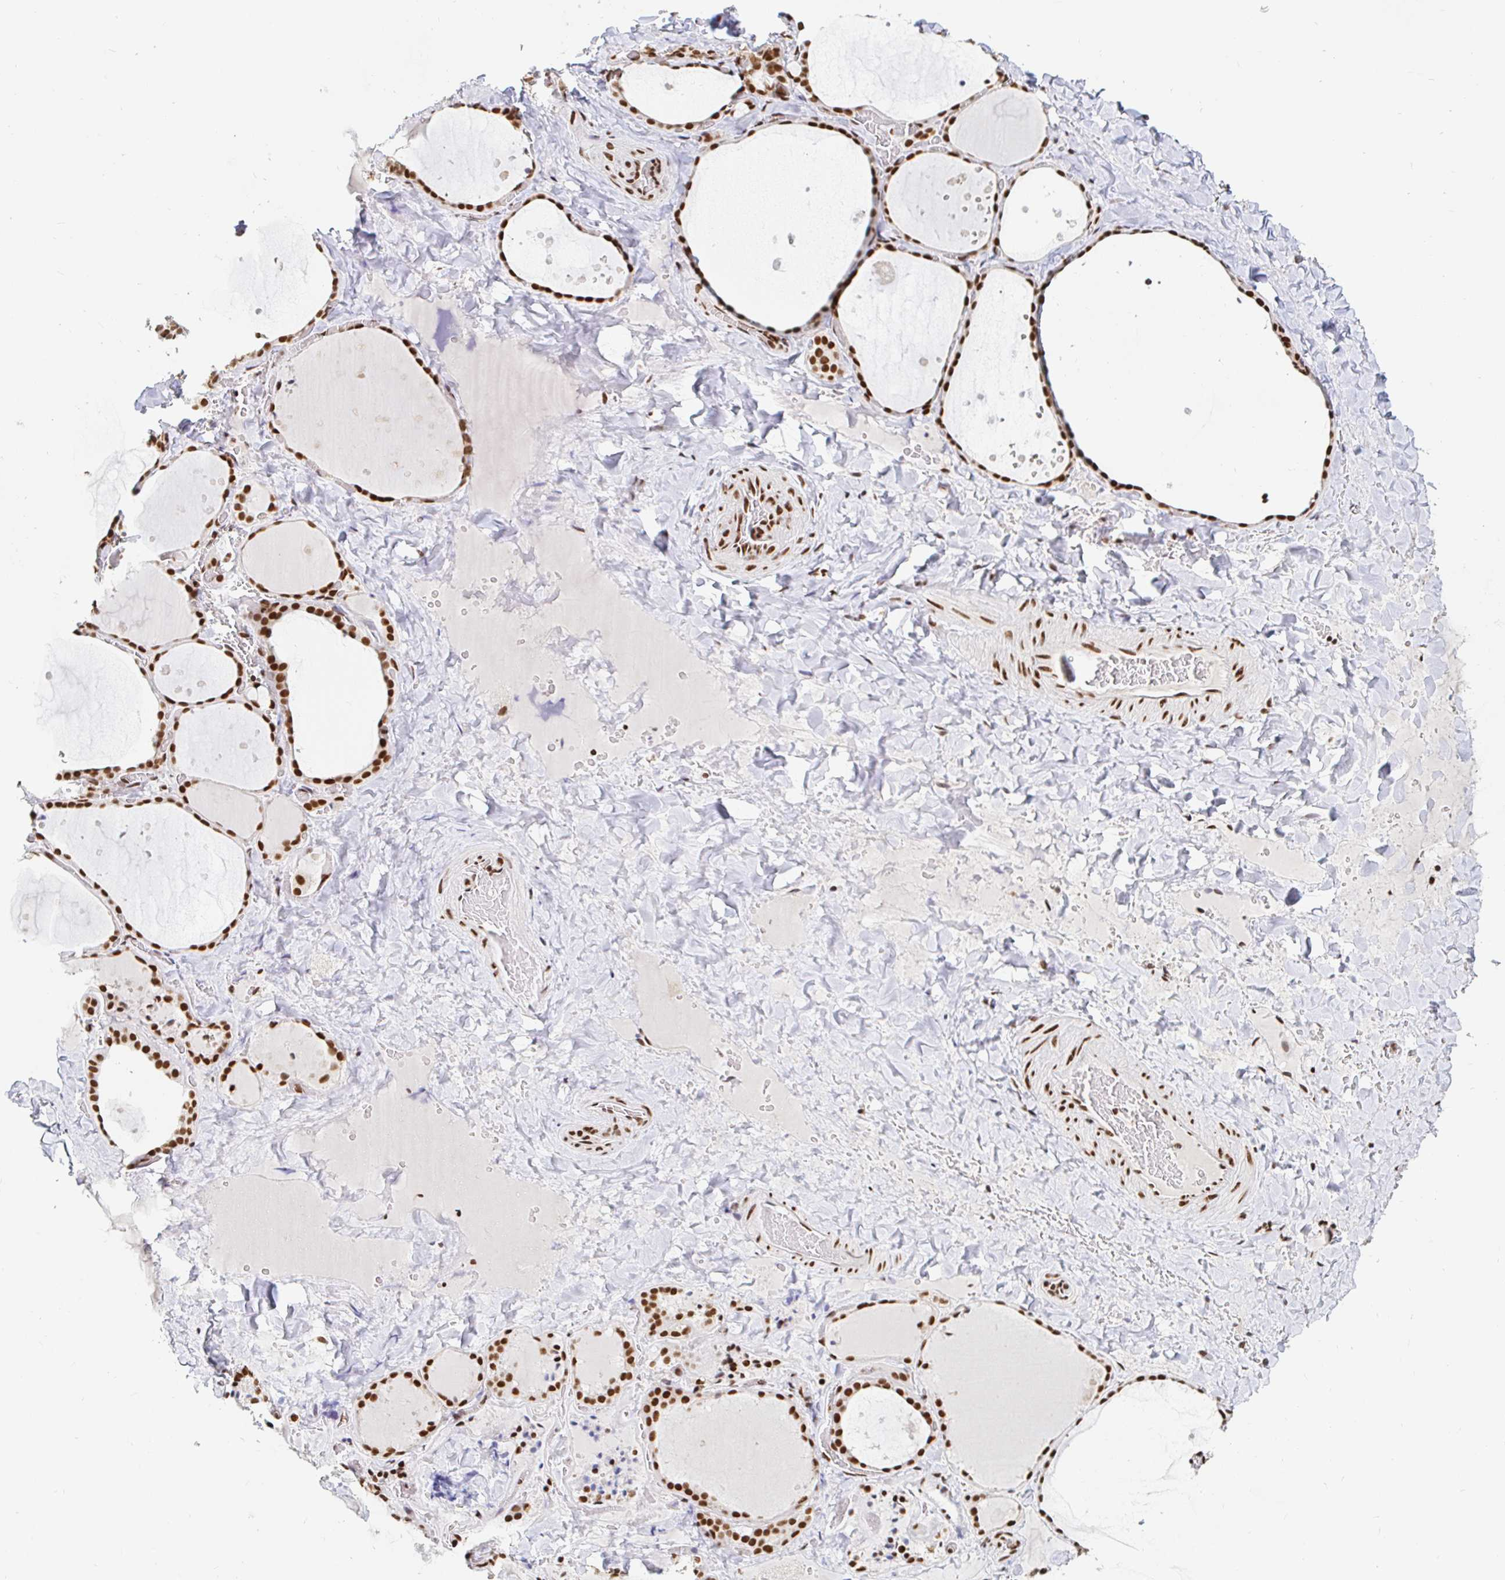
{"staining": {"intensity": "strong", "quantity": ">75%", "location": "nuclear"}, "tissue": "thyroid gland", "cell_type": "Glandular cells", "image_type": "normal", "snomed": [{"axis": "morphology", "description": "Normal tissue, NOS"}, {"axis": "topography", "description": "Thyroid gland"}], "caption": "High-magnification brightfield microscopy of benign thyroid gland stained with DAB (3,3'-diaminobenzidine) (brown) and counterstained with hematoxylin (blue). glandular cells exhibit strong nuclear positivity is seen in approximately>75% of cells. Using DAB (brown) and hematoxylin (blue) stains, captured at high magnification using brightfield microscopy.", "gene": "RBMXL1", "patient": {"sex": "female", "age": 36}}